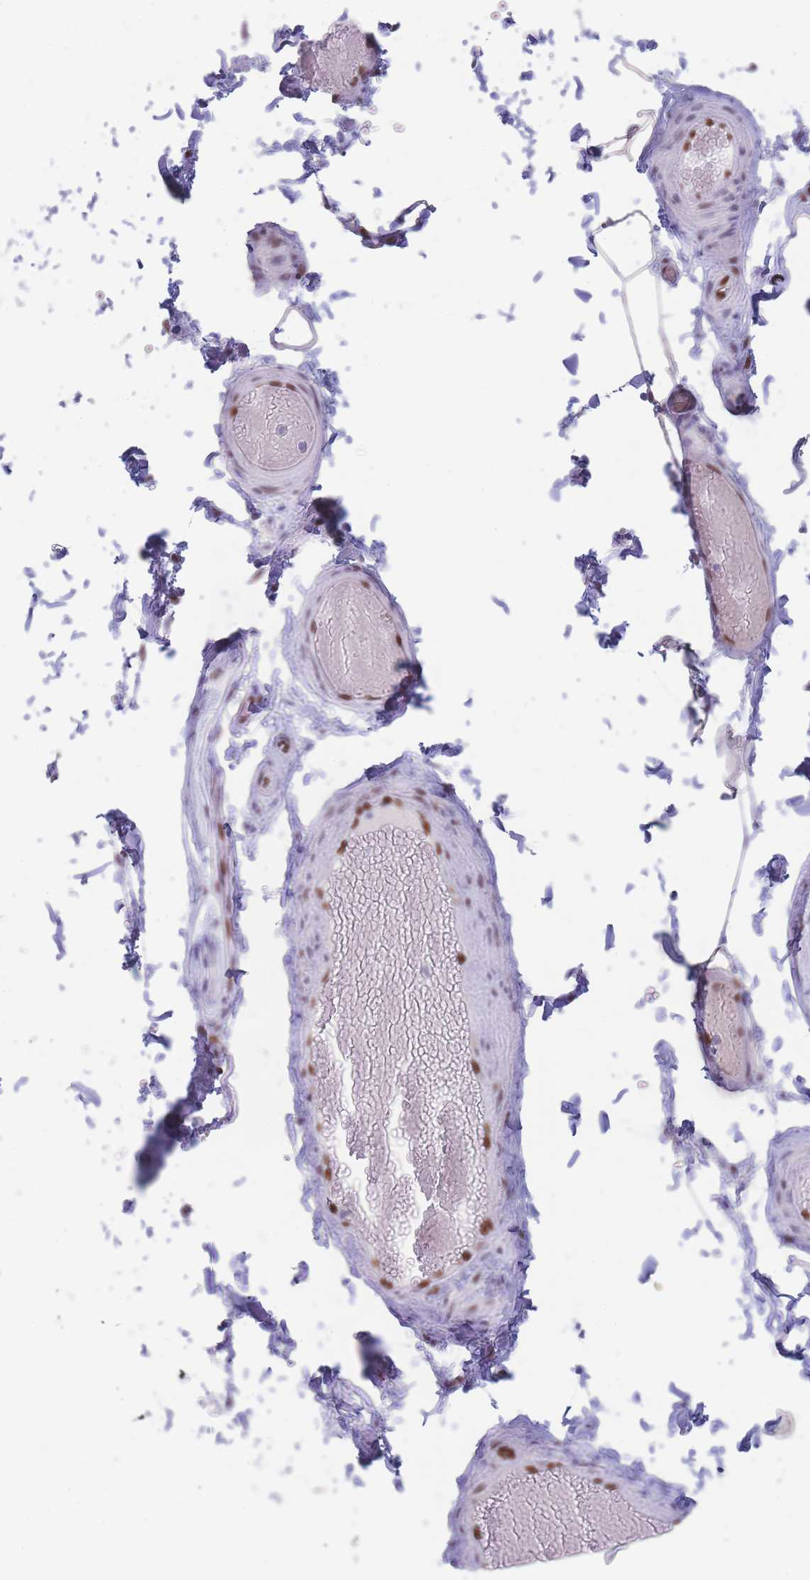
{"staining": {"intensity": "negative", "quantity": "none", "location": "none"}, "tissue": "adipose tissue", "cell_type": "Adipocytes", "image_type": "normal", "snomed": [{"axis": "morphology", "description": "Normal tissue, NOS"}, {"axis": "topography", "description": "Soft tissue"}, {"axis": "topography", "description": "Vascular tissue"}, {"axis": "topography", "description": "Peripheral nerve tissue"}], "caption": "High power microscopy micrograph of an immunohistochemistry image of unremarkable adipose tissue, revealing no significant expression in adipocytes.", "gene": "PSMB5", "patient": {"sex": "male", "age": 32}}